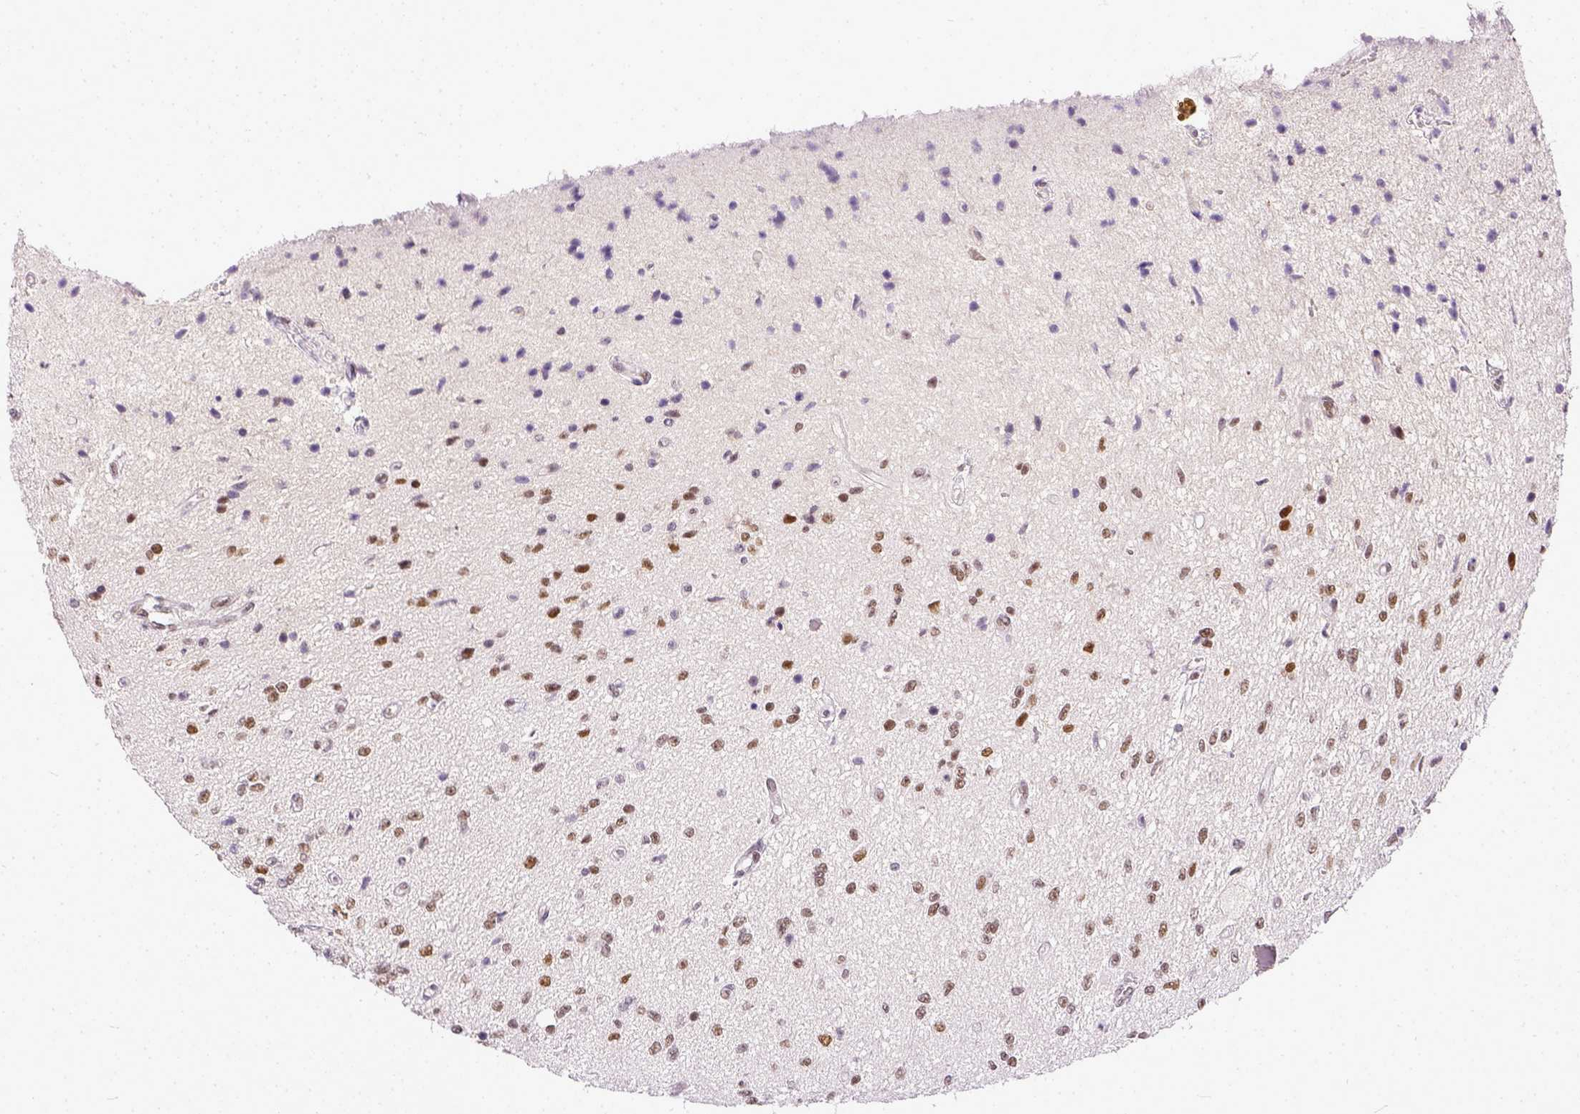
{"staining": {"intensity": "moderate", "quantity": ">75%", "location": "nuclear"}, "tissue": "glioma", "cell_type": "Tumor cells", "image_type": "cancer", "snomed": [{"axis": "morphology", "description": "Glioma, malignant, Low grade"}, {"axis": "topography", "description": "Cerebellum"}], "caption": "This micrograph exhibits immunohistochemistry staining of human glioma, with medium moderate nuclear staining in approximately >75% of tumor cells.", "gene": "ERCC1", "patient": {"sex": "female", "age": 14}}